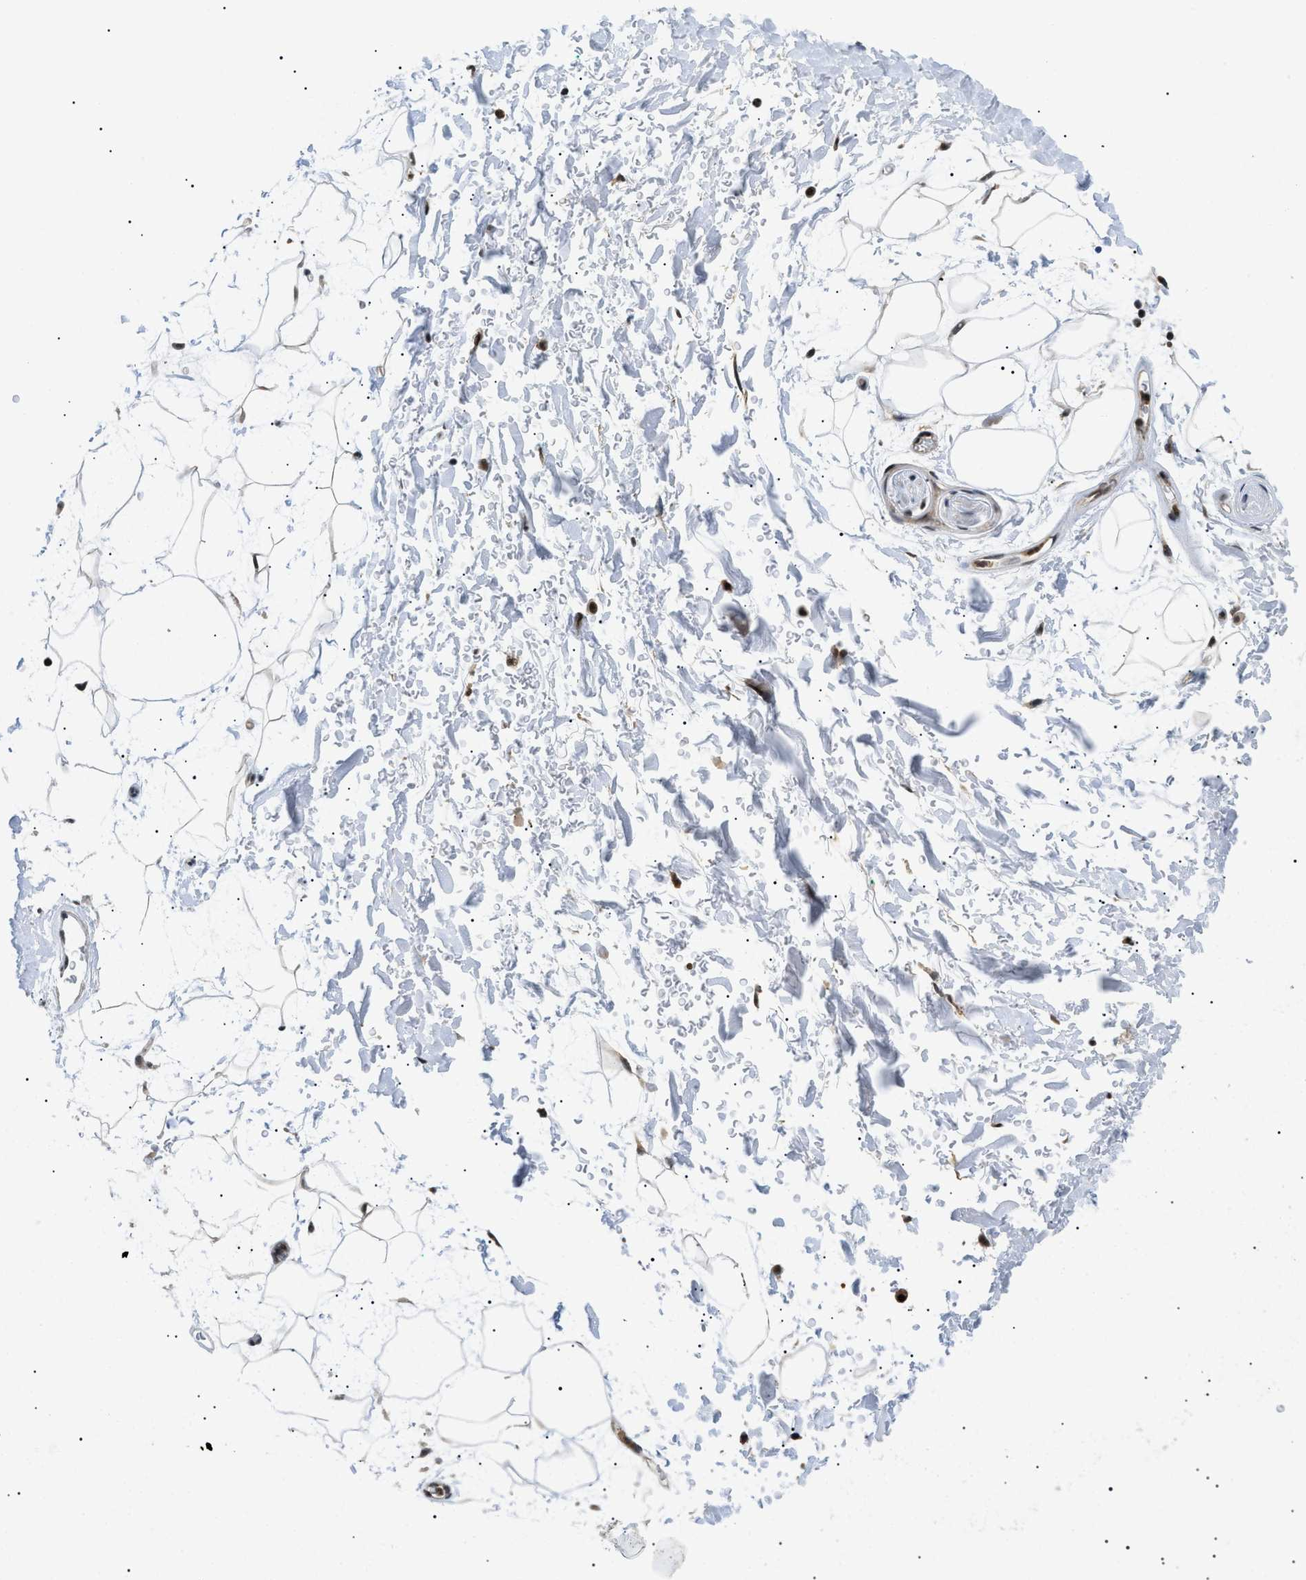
{"staining": {"intensity": "moderate", "quantity": "25%-75%", "location": "nuclear"}, "tissue": "adipose tissue", "cell_type": "Adipocytes", "image_type": "normal", "snomed": [{"axis": "morphology", "description": "Normal tissue, NOS"}, {"axis": "topography", "description": "Soft tissue"}], "caption": "The photomicrograph shows immunohistochemical staining of benign adipose tissue. There is moderate nuclear staining is seen in approximately 25%-75% of adipocytes. (DAB IHC with brightfield microscopy, high magnification).", "gene": "RBM15", "patient": {"sex": "male", "age": 72}}